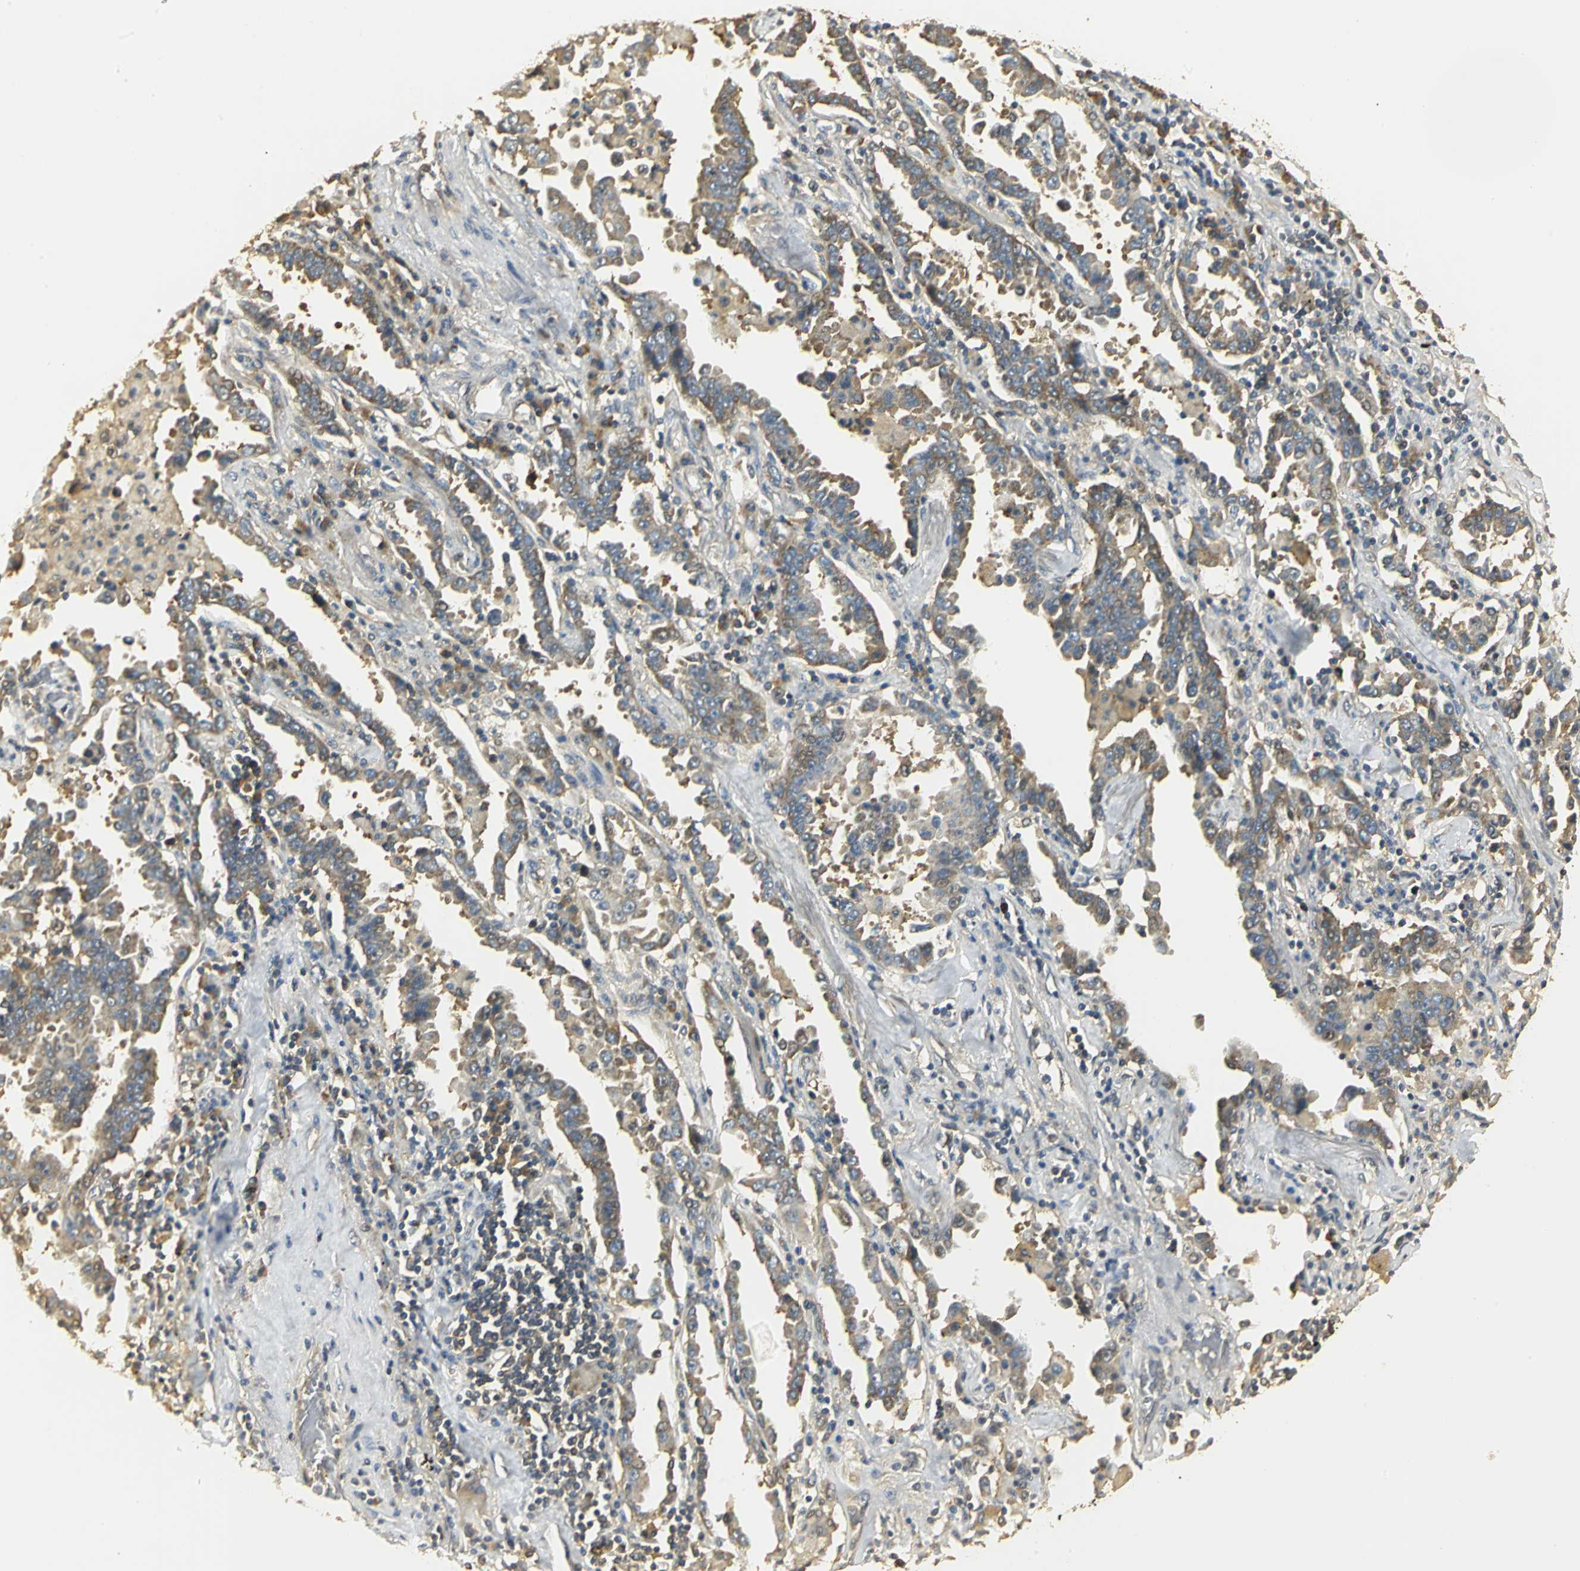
{"staining": {"intensity": "moderate", "quantity": ">75%", "location": "cytoplasmic/membranous"}, "tissue": "lung cancer", "cell_type": "Tumor cells", "image_type": "cancer", "snomed": [{"axis": "morphology", "description": "Normal tissue, NOS"}, {"axis": "morphology", "description": "Inflammation, NOS"}, {"axis": "morphology", "description": "Adenocarcinoma, NOS"}, {"axis": "topography", "description": "Lung"}], "caption": "Immunohistochemistry (IHC) (DAB (3,3'-diaminobenzidine)) staining of human adenocarcinoma (lung) displays moderate cytoplasmic/membranous protein staining in approximately >75% of tumor cells.", "gene": "RARS1", "patient": {"sex": "female", "age": 64}}